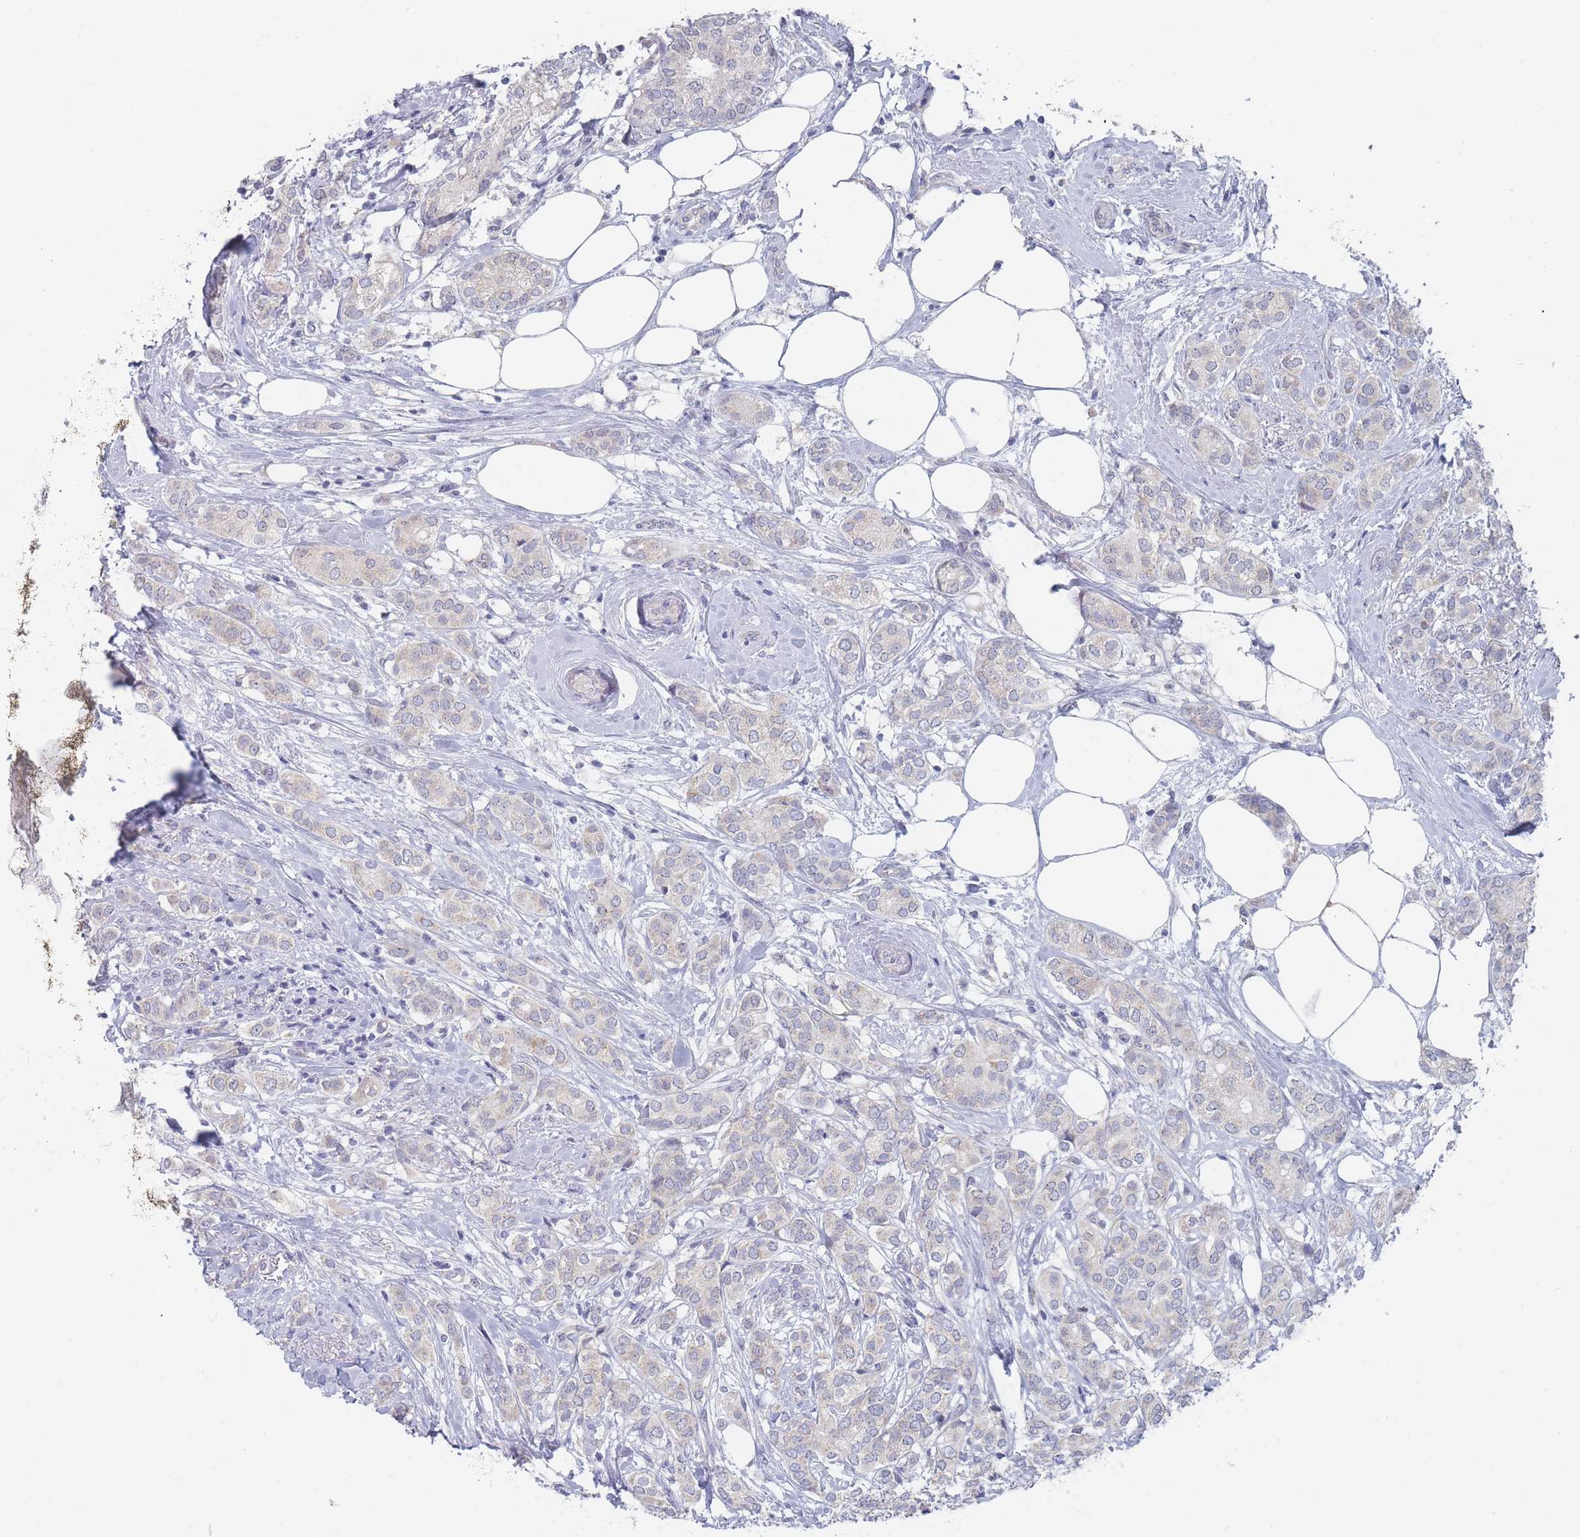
{"staining": {"intensity": "negative", "quantity": "none", "location": "none"}, "tissue": "breast cancer", "cell_type": "Tumor cells", "image_type": "cancer", "snomed": [{"axis": "morphology", "description": "Duct carcinoma"}, {"axis": "topography", "description": "Breast"}], "caption": "Tumor cells show no significant protein positivity in breast cancer (invasive ductal carcinoma). (Stains: DAB IHC with hematoxylin counter stain, Microscopy: brightfield microscopy at high magnification).", "gene": "RNF8", "patient": {"sex": "female", "age": 73}}